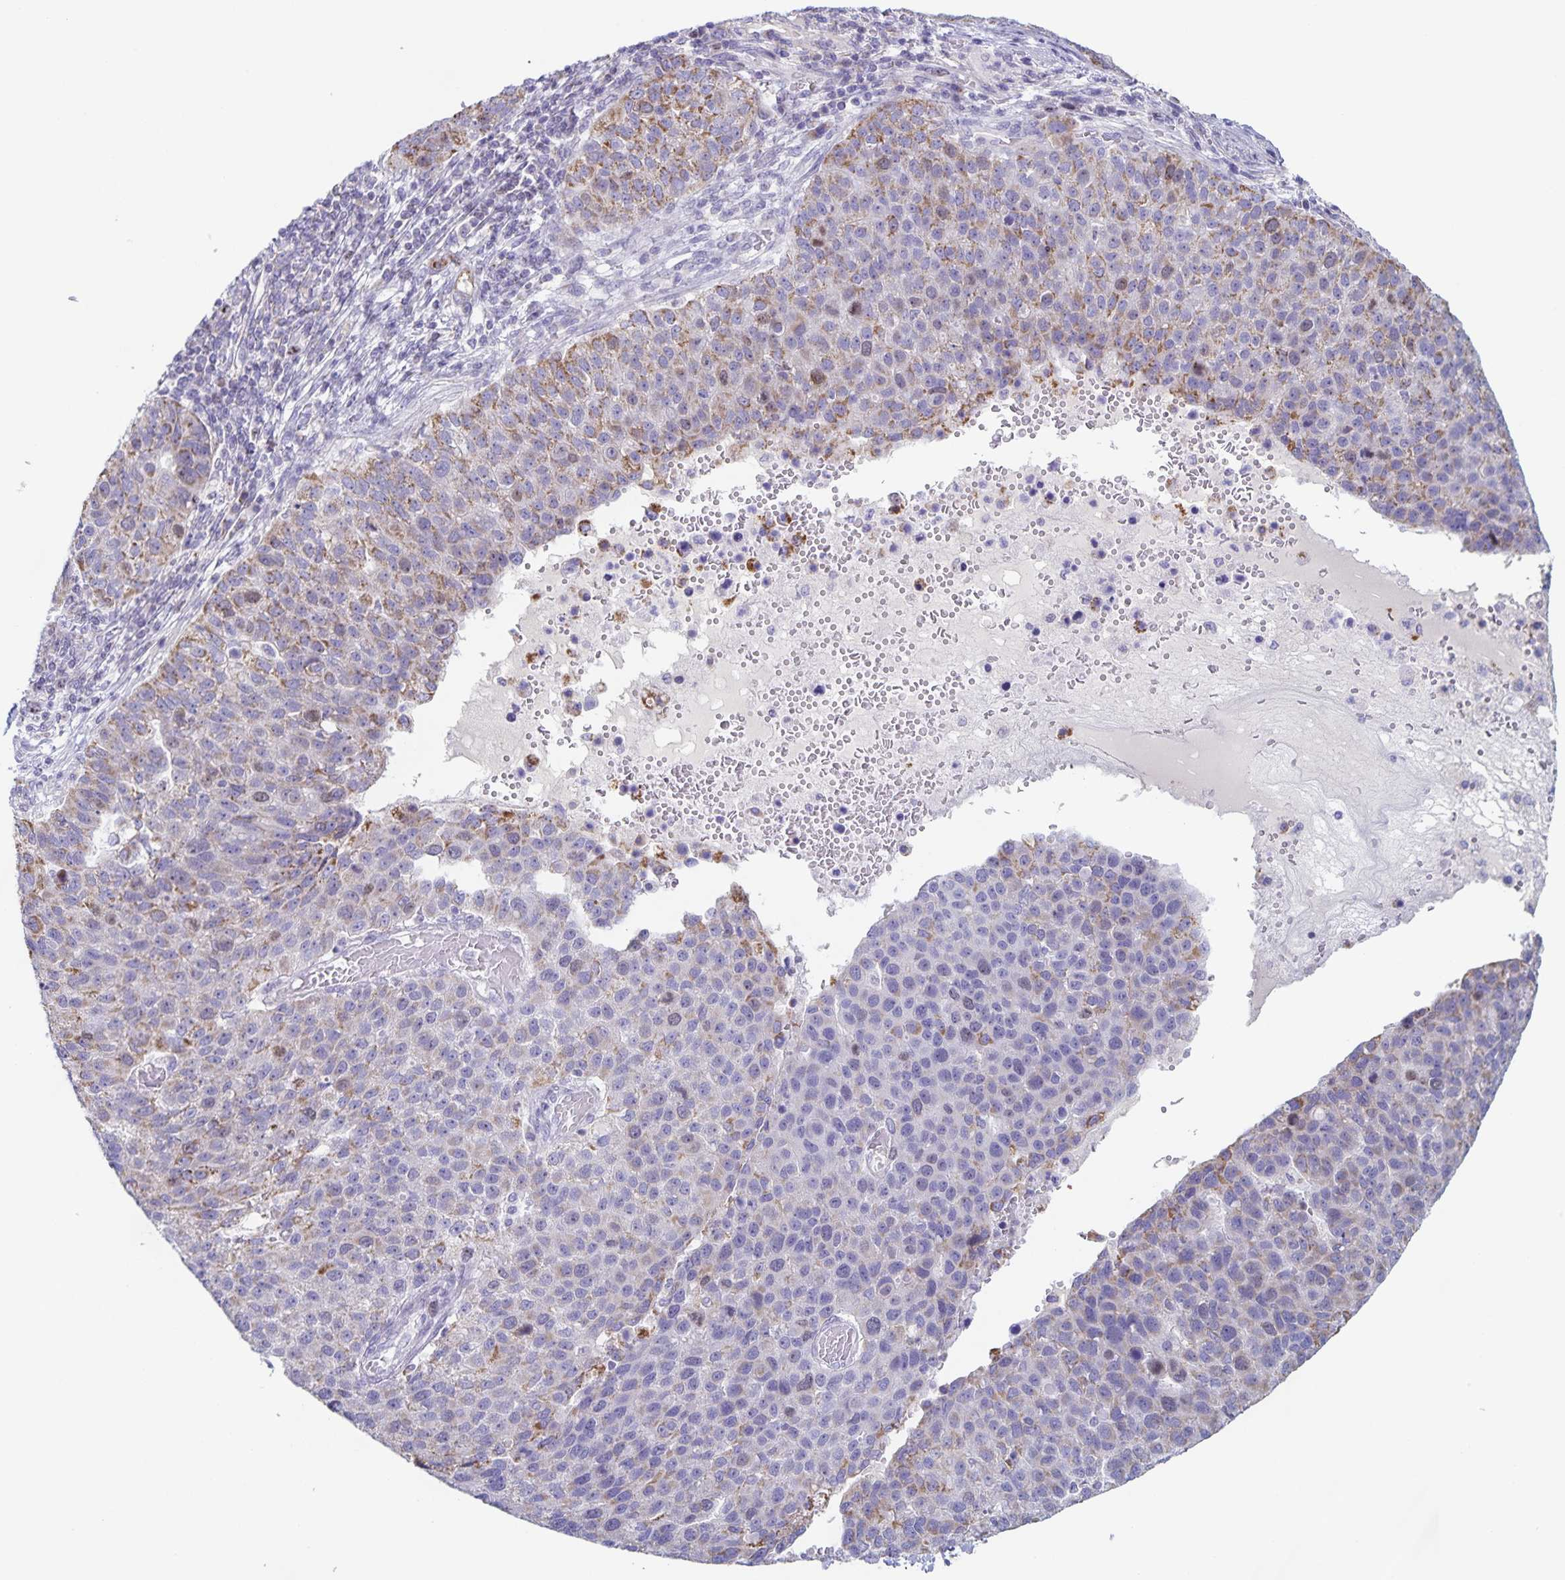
{"staining": {"intensity": "weak", "quantity": "25%-75%", "location": "cytoplasmic/membranous"}, "tissue": "pancreatic cancer", "cell_type": "Tumor cells", "image_type": "cancer", "snomed": [{"axis": "morphology", "description": "Adenocarcinoma, NOS"}, {"axis": "topography", "description": "Pancreas"}], "caption": "Weak cytoplasmic/membranous protein expression is present in approximately 25%-75% of tumor cells in pancreatic cancer (adenocarcinoma).", "gene": "CENPH", "patient": {"sex": "female", "age": 61}}